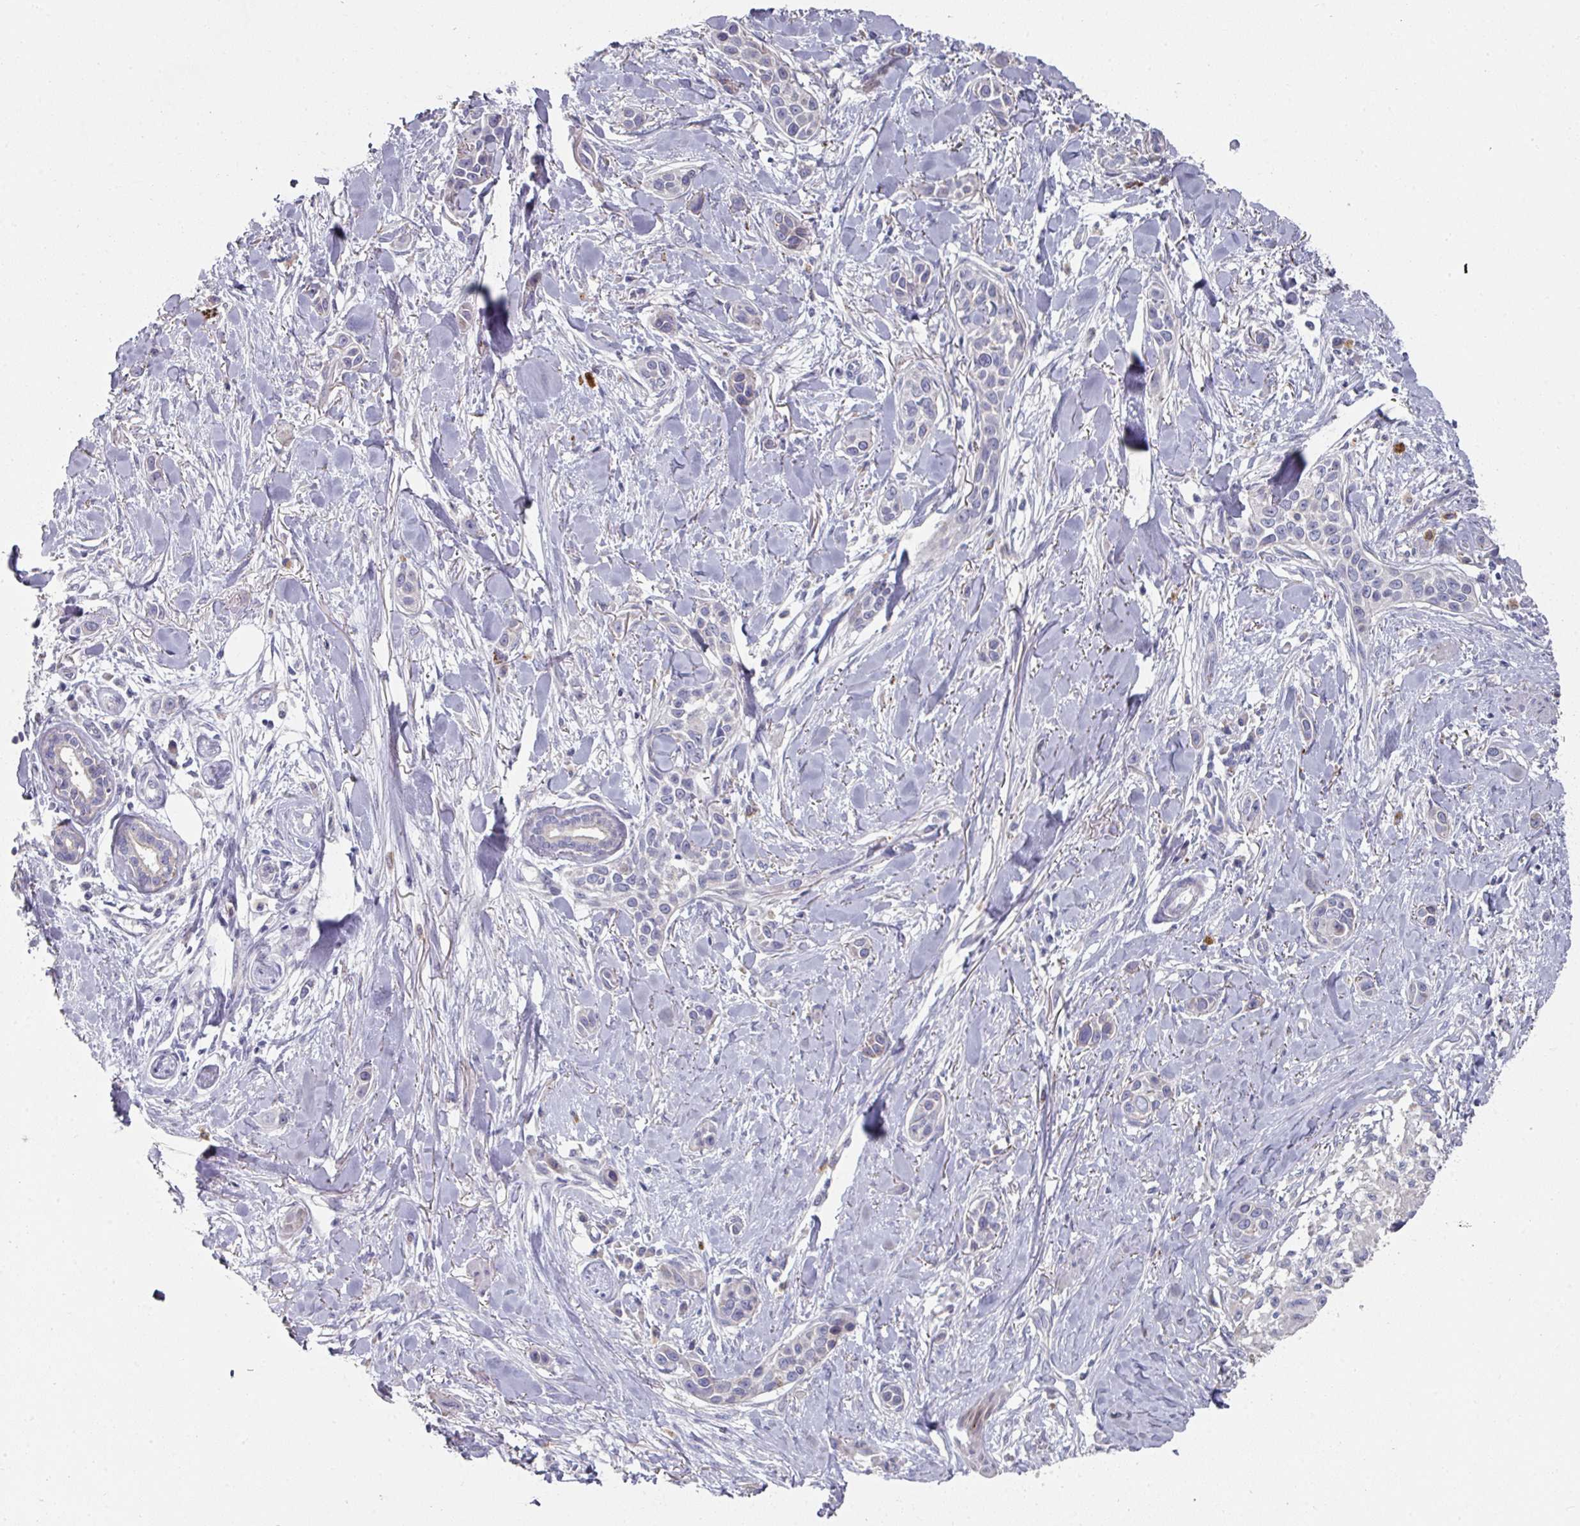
{"staining": {"intensity": "negative", "quantity": "none", "location": "none"}, "tissue": "skin cancer", "cell_type": "Tumor cells", "image_type": "cancer", "snomed": [{"axis": "morphology", "description": "Squamous cell carcinoma, NOS"}, {"axis": "topography", "description": "Skin"}], "caption": "This is an immunohistochemistry (IHC) micrograph of human skin cancer (squamous cell carcinoma). There is no positivity in tumor cells.", "gene": "NT5C1A", "patient": {"sex": "female", "age": 69}}